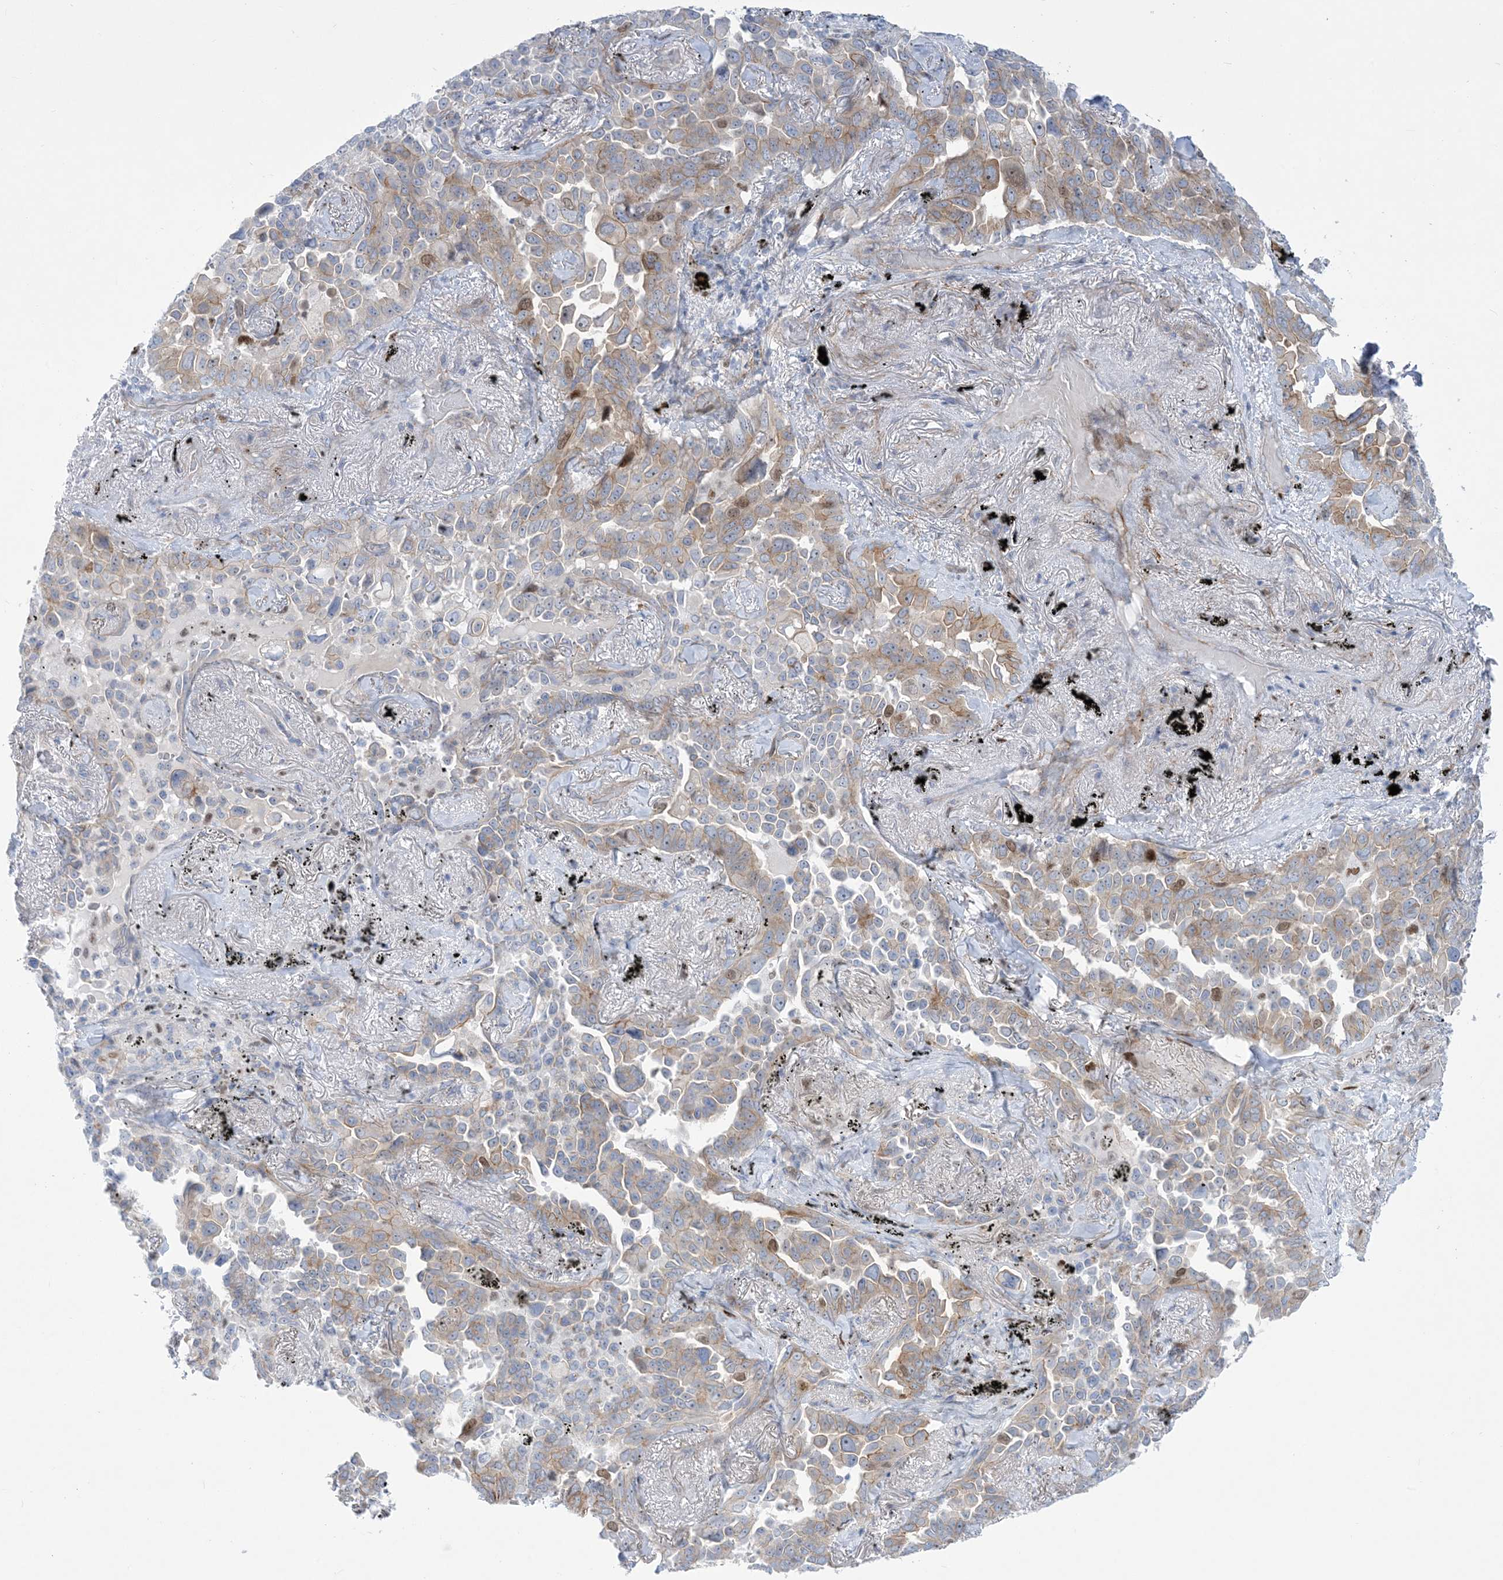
{"staining": {"intensity": "moderate", "quantity": "25%-75%", "location": "cytoplasmic/membranous"}, "tissue": "lung cancer", "cell_type": "Tumor cells", "image_type": "cancer", "snomed": [{"axis": "morphology", "description": "Adenocarcinoma, NOS"}, {"axis": "topography", "description": "Lung"}], "caption": "DAB immunohistochemical staining of human lung adenocarcinoma exhibits moderate cytoplasmic/membranous protein positivity in approximately 25%-75% of tumor cells.", "gene": "MARS2", "patient": {"sex": "female", "age": 67}}